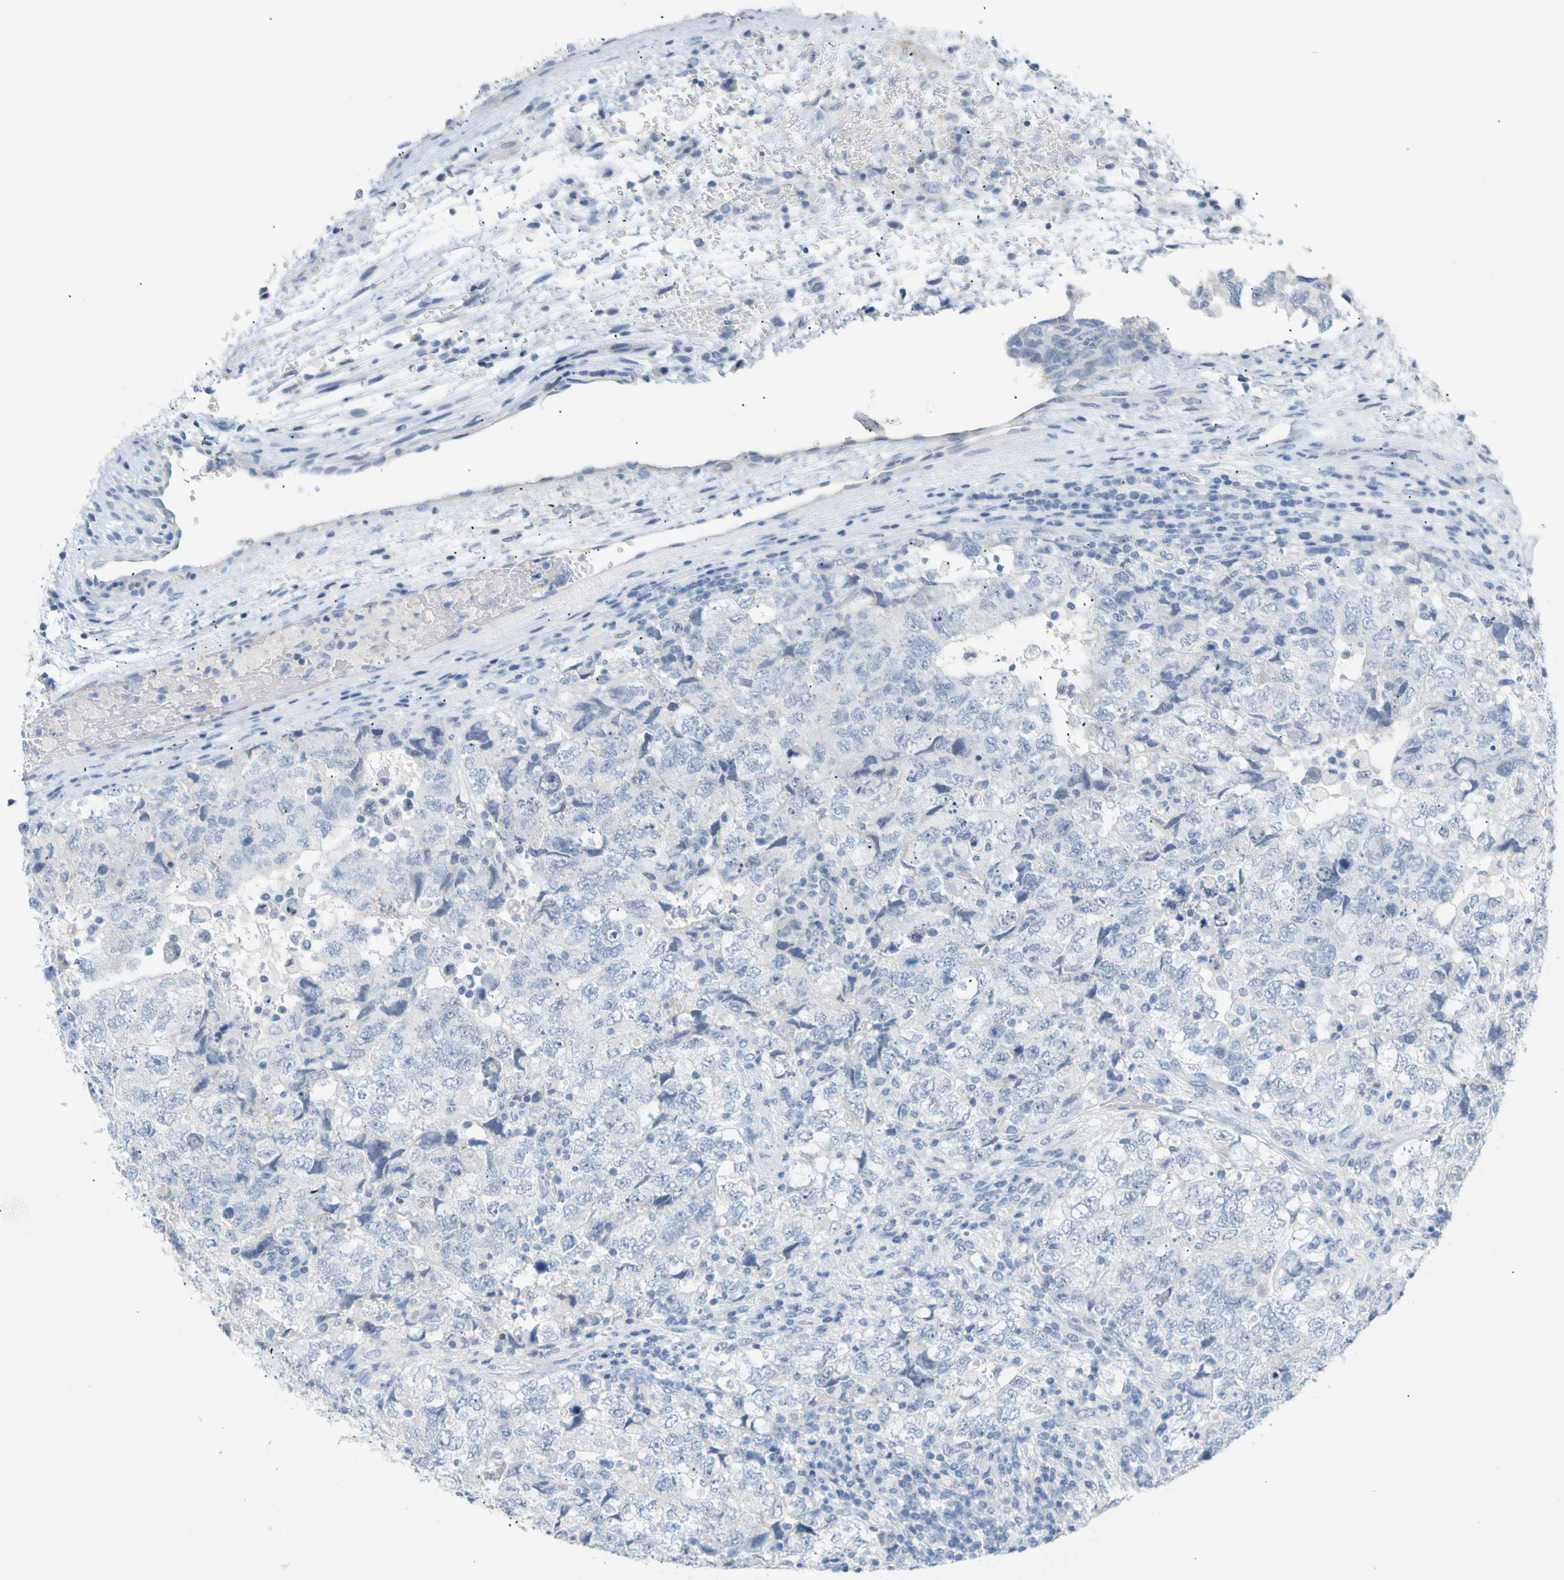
{"staining": {"intensity": "negative", "quantity": "none", "location": "none"}, "tissue": "testis cancer", "cell_type": "Tumor cells", "image_type": "cancer", "snomed": [{"axis": "morphology", "description": "Carcinoma, Embryonal, NOS"}, {"axis": "topography", "description": "Testis"}], "caption": "An immunohistochemistry (IHC) image of testis cancer is shown. There is no staining in tumor cells of testis cancer.", "gene": "OPN1SW", "patient": {"sex": "male", "age": 36}}